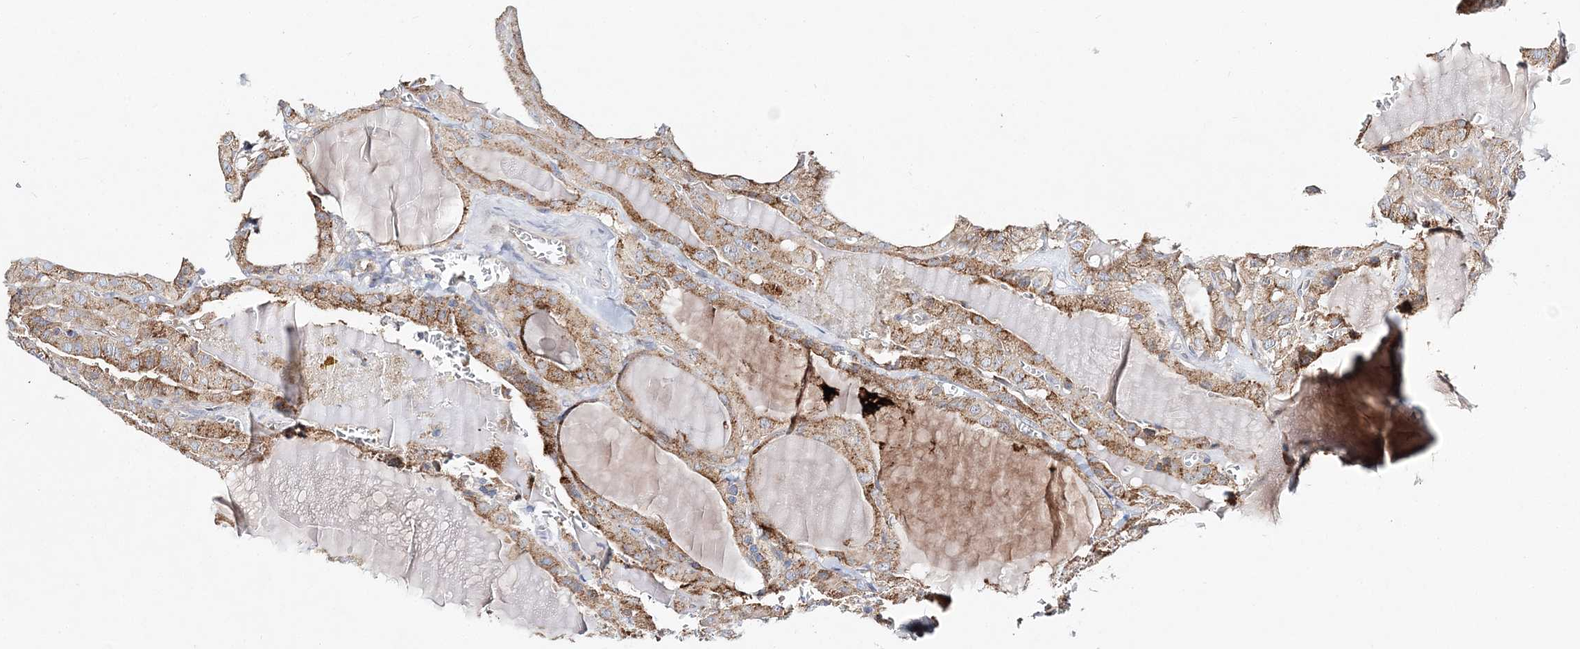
{"staining": {"intensity": "moderate", "quantity": ">75%", "location": "cytoplasmic/membranous"}, "tissue": "thyroid cancer", "cell_type": "Tumor cells", "image_type": "cancer", "snomed": [{"axis": "morphology", "description": "Papillary adenocarcinoma, NOS"}, {"axis": "topography", "description": "Thyroid gland"}], "caption": "Protein staining of thyroid papillary adenocarcinoma tissue reveals moderate cytoplasmic/membranous expression in approximately >75% of tumor cells.", "gene": "C3orf38", "patient": {"sex": "male", "age": 52}}